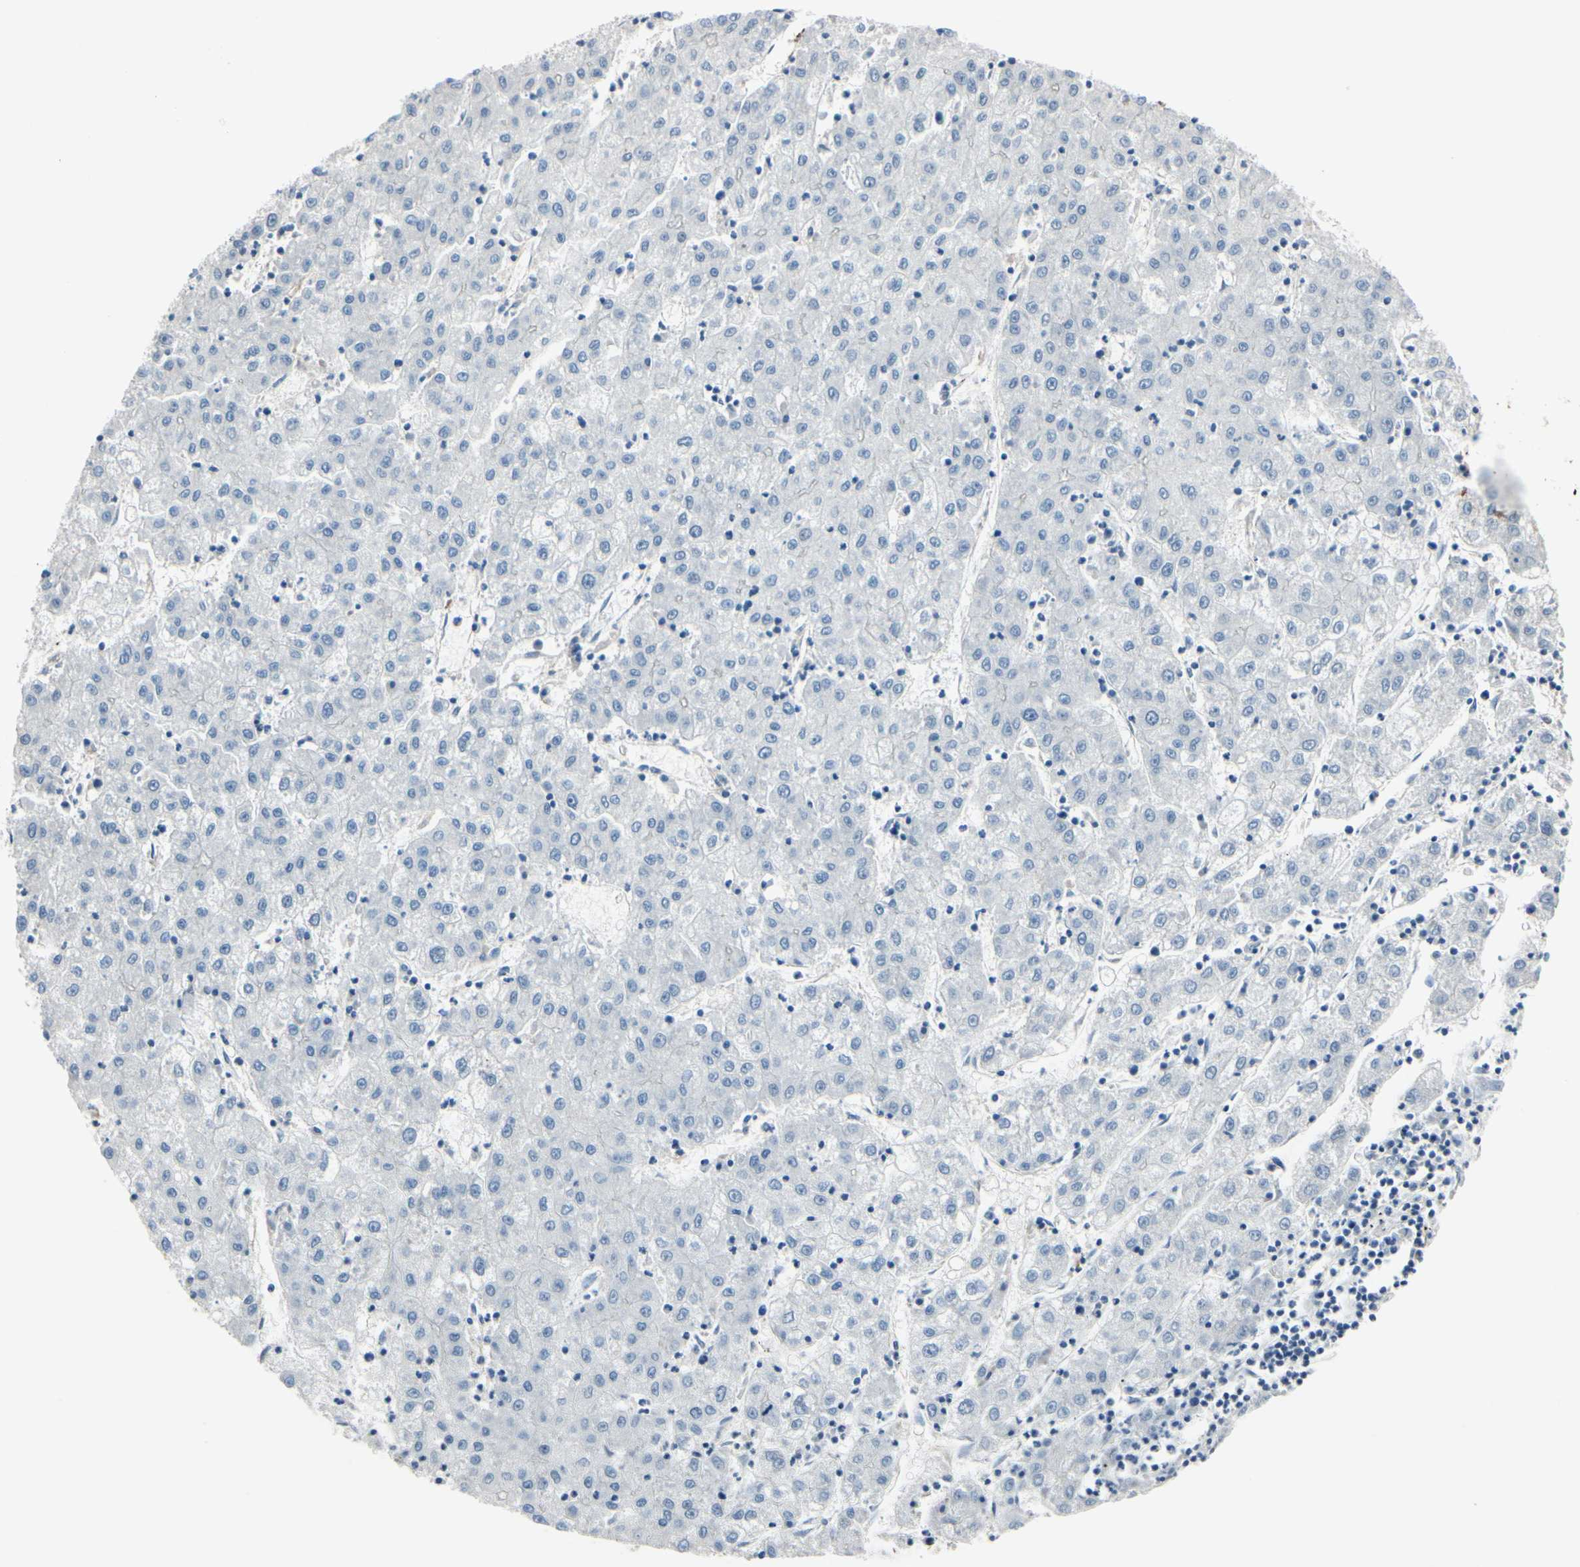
{"staining": {"intensity": "negative", "quantity": "none", "location": "none"}, "tissue": "liver cancer", "cell_type": "Tumor cells", "image_type": "cancer", "snomed": [{"axis": "morphology", "description": "Carcinoma, Hepatocellular, NOS"}, {"axis": "topography", "description": "Liver"}], "caption": "An immunohistochemistry (IHC) photomicrograph of liver cancer is shown. There is no staining in tumor cells of liver cancer.", "gene": "TPM1", "patient": {"sex": "male", "age": 72}}